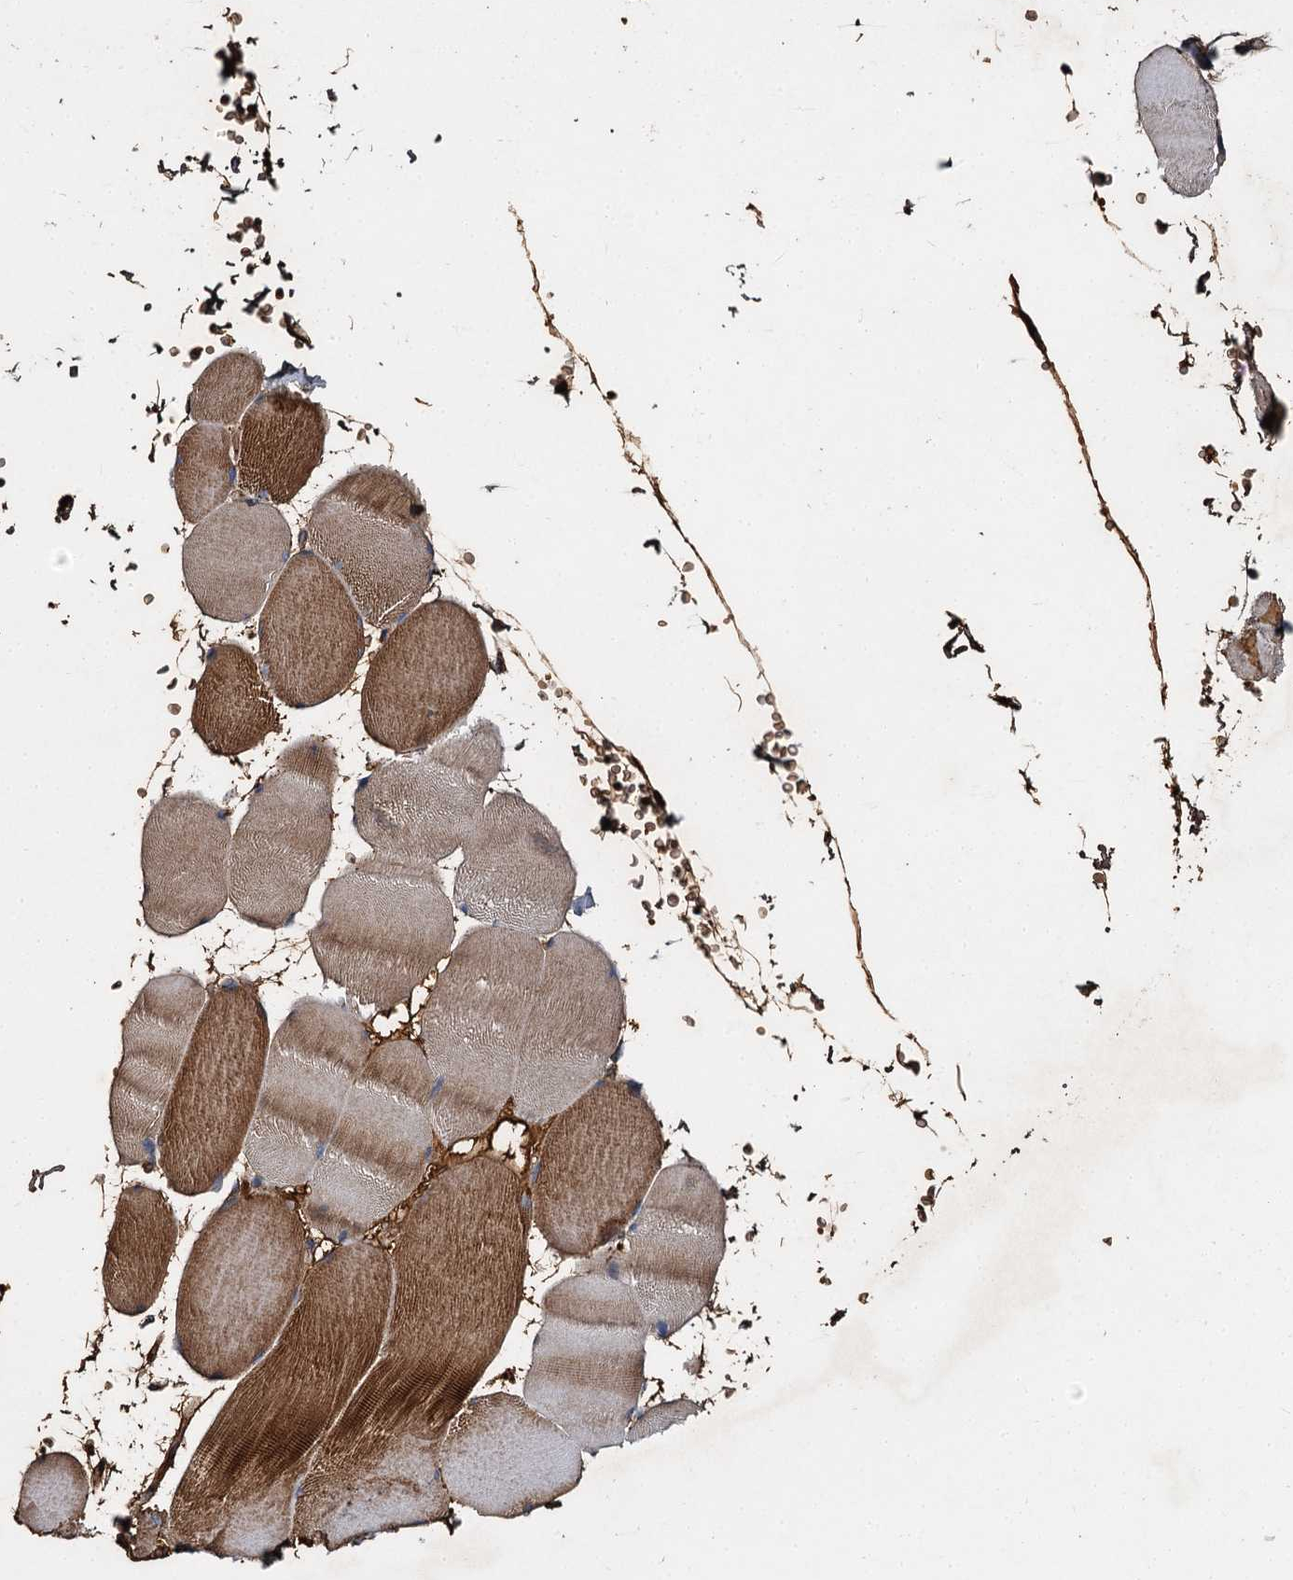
{"staining": {"intensity": "moderate", "quantity": "25%-75%", "location": "cytoplasmic/membranous"}, "tissue": "skeletal muscle", "cell_type": "Myocytes", "image_type": "normal", "snomed": [{"axis": "morphology", "description": "Normal tissue, NOS"}, {"axis": "topography", "description": "Skeletal muscle"}, {"axis": "topography", "description": "Head-Neck"}], "caption": "Myocytes exhibit medium levels of moderate cytoplasmic/membranous staining in approximately 25%-75% of cells in normal human skeletal muscle. The protein is stained brown, and the nuclei are stained in blue (DAB IHC with brightfield microscopy, high magnification).", "gene": "BCS1L", "patient": {"sex": "male", "age": 66}}